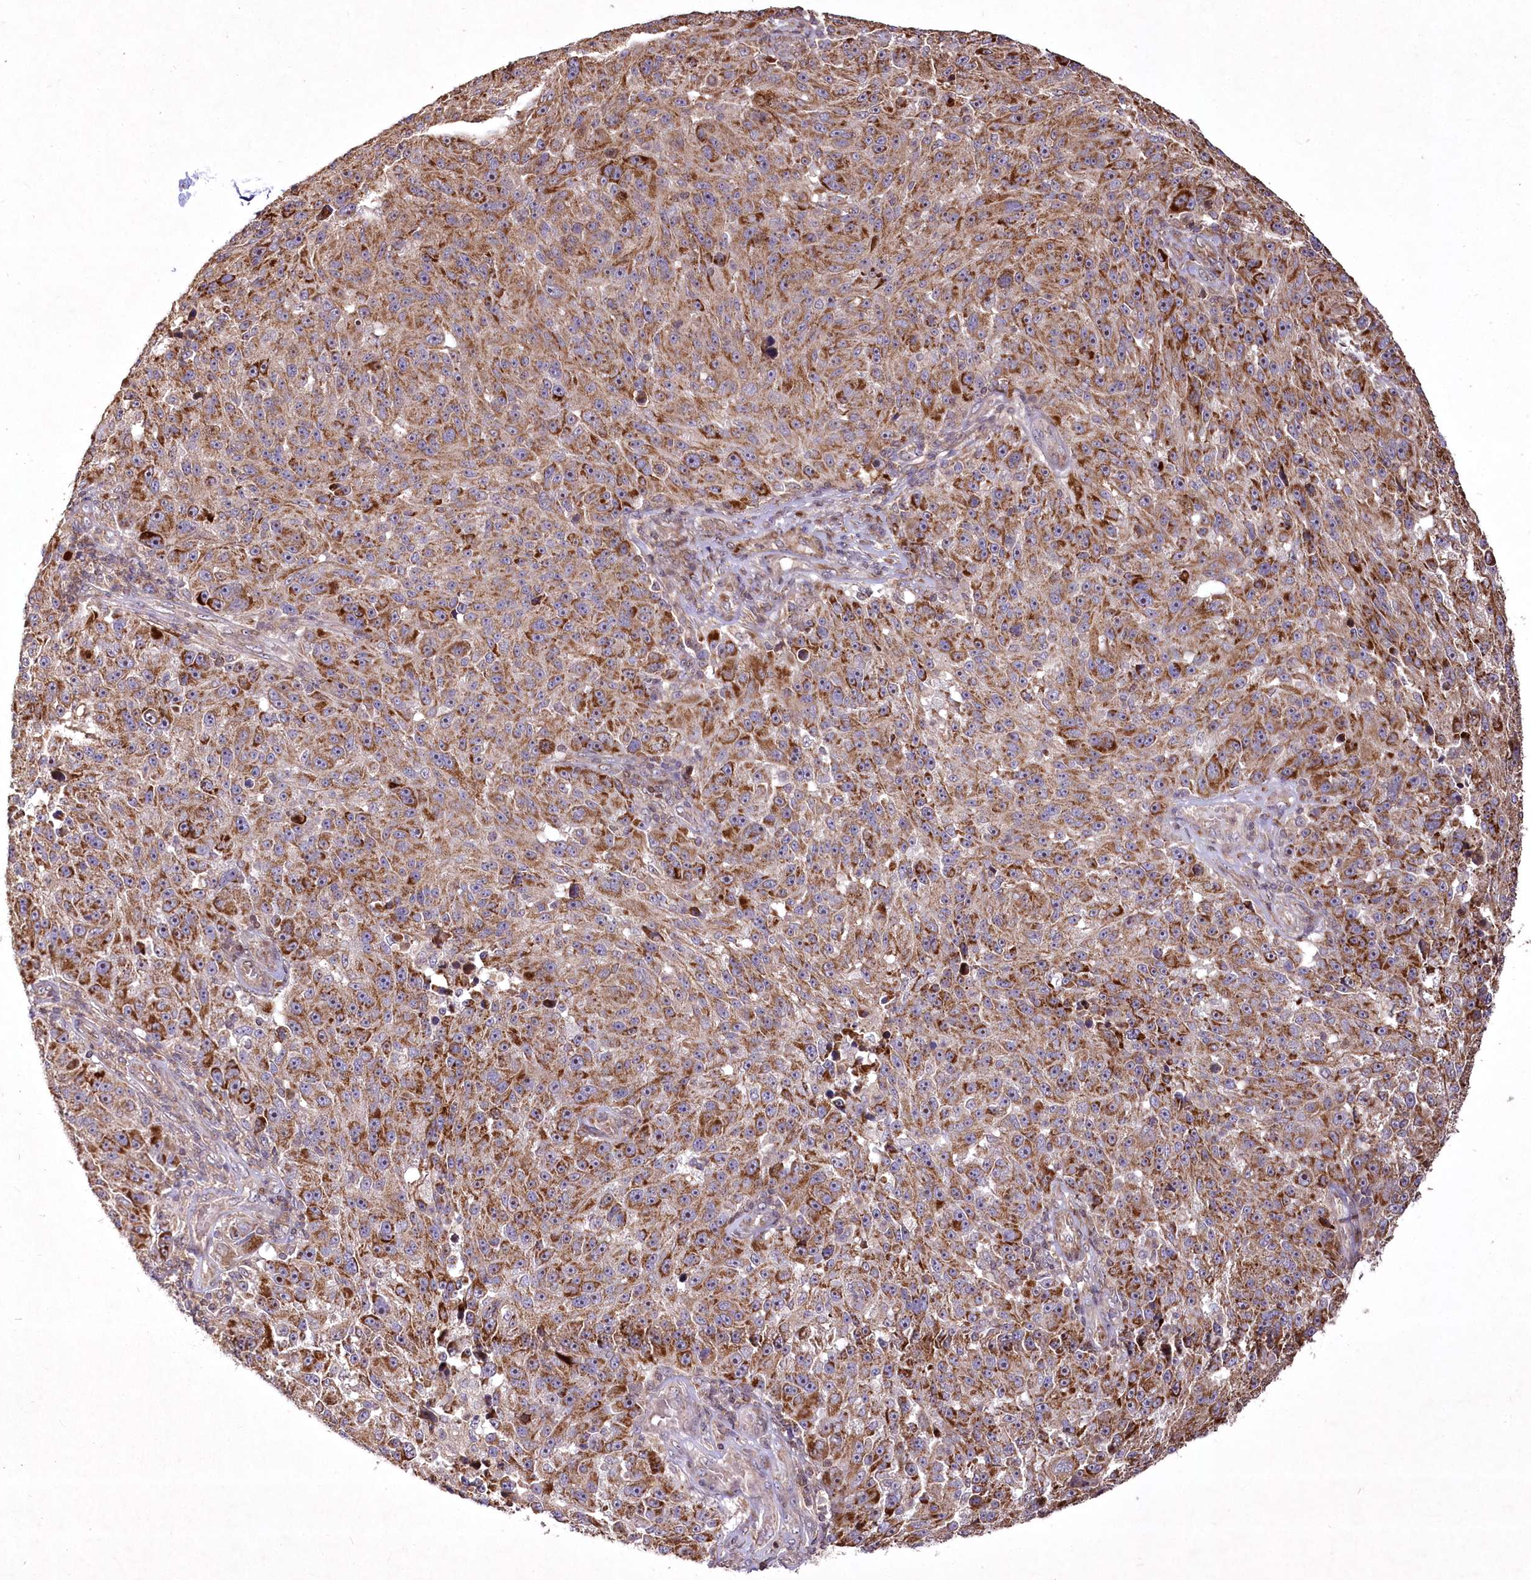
{"staining": {"intensity": "moderate", "quantity": ">75%", "location": "cytoplasmic/membranous"}, "tissue": "melanoma", "cell_type": "Tumor cells", "image_type": "cancer", "snomed": [{"axis": "morphology", "description": "Malignant melanoma, NOS"}, {"axis": "topography", "description": "Skin"}], "caption": "Human melanoma stained with a brown dye displays moderate cytoplasmic/membranous positive staining in approximately >75% of tumor cells.", "gene": "PSTK", "patient": {"sex": "male", "age": 53}}